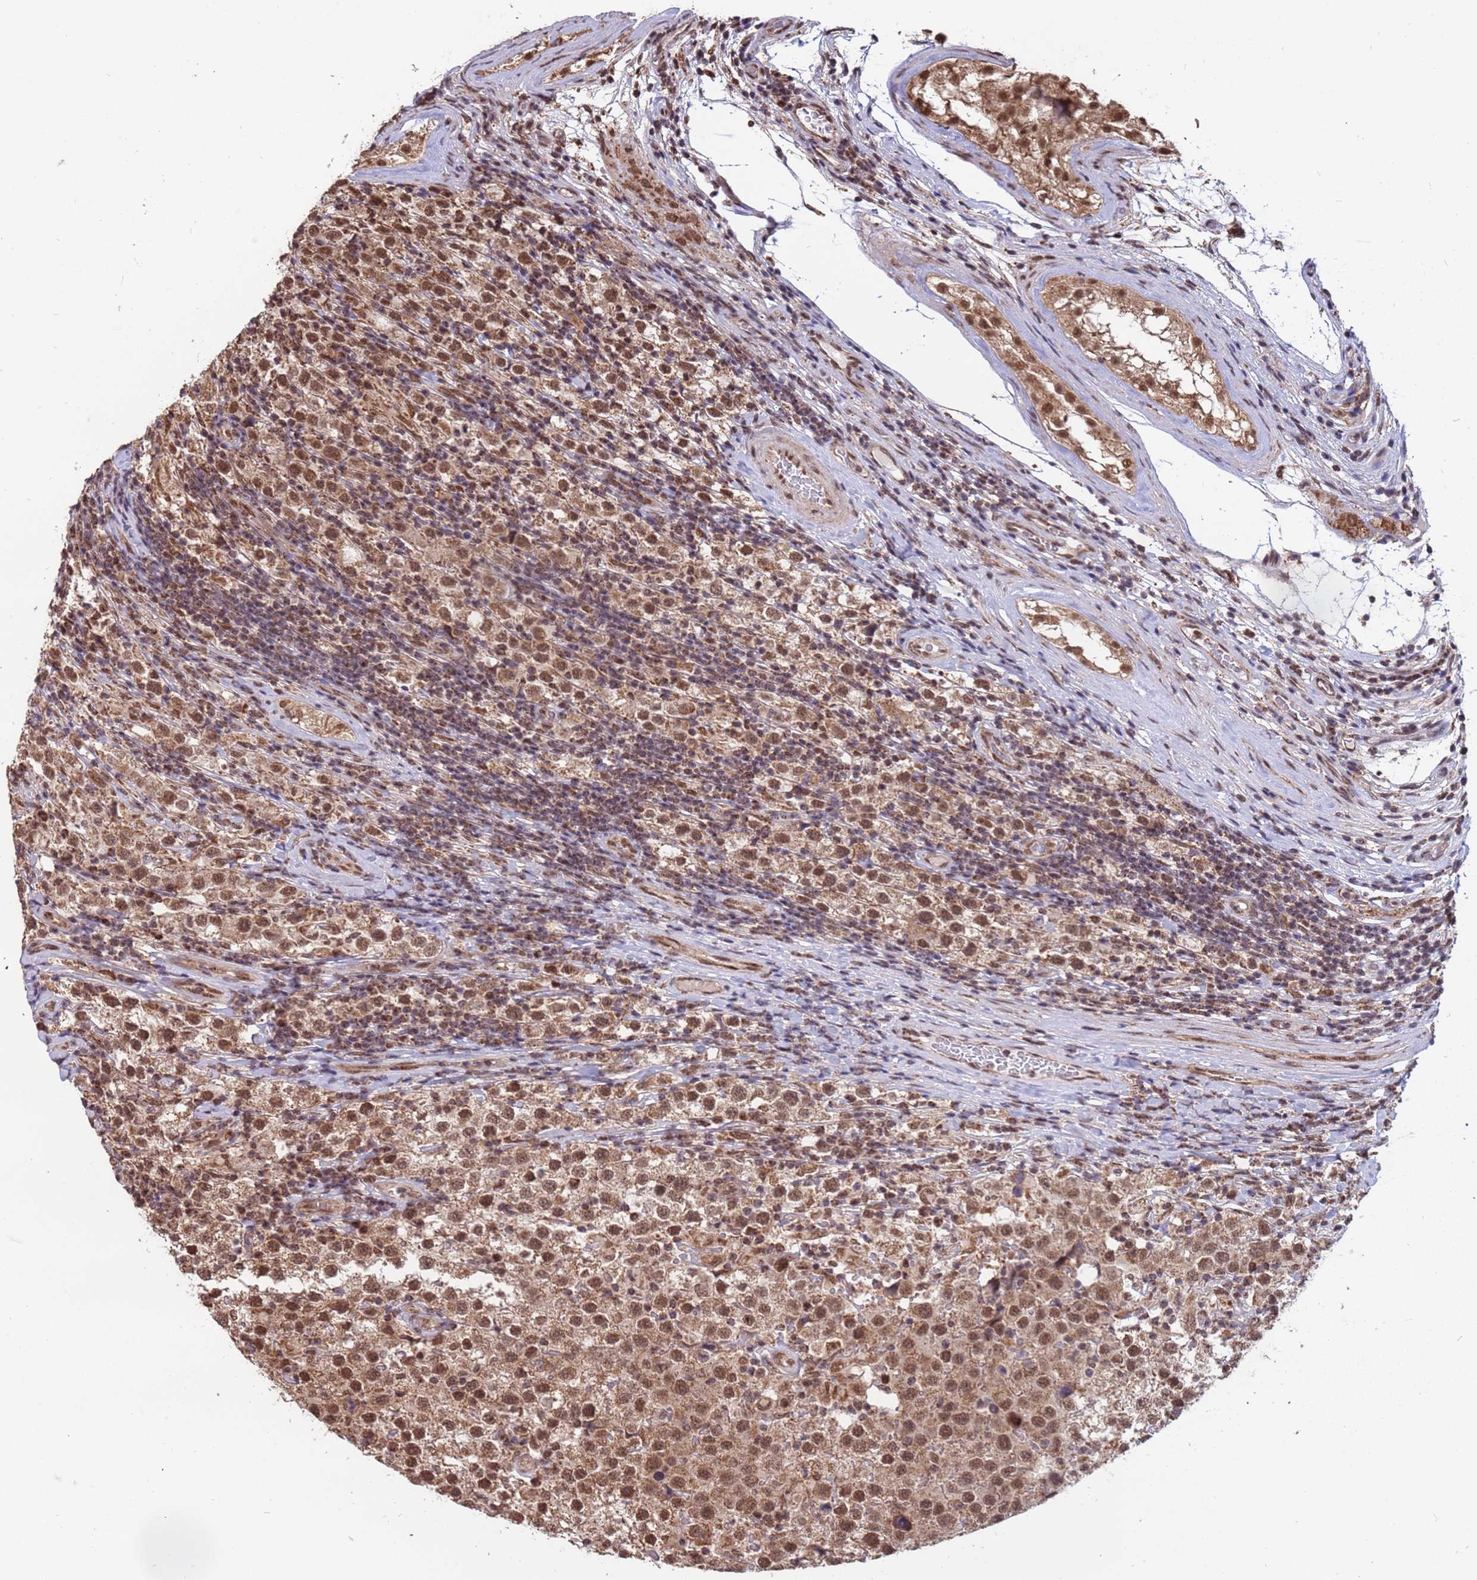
{"staining": {"intensity": "moderate", "quantity": ">75%", "location": "nuclear"}, "tissue": "testis cancer", "cell_type": "Tumor cells", "image_type": "cancer", "snomed": [{"axis": "morphology", "description": "Seminoma, NOS"}, {"axis": "morphology", "description": "Carcinoma, Embryonal, NOS"}, {"axis": "topography", "description": "Testis"}], "caption": "Moderate nuclear positivity is seen in approximately >75% of tumor cells in testis cancer (embryonal carcinoma).", "gene": "DENND2B", "patient": {"sex": "male", "age": 41}}